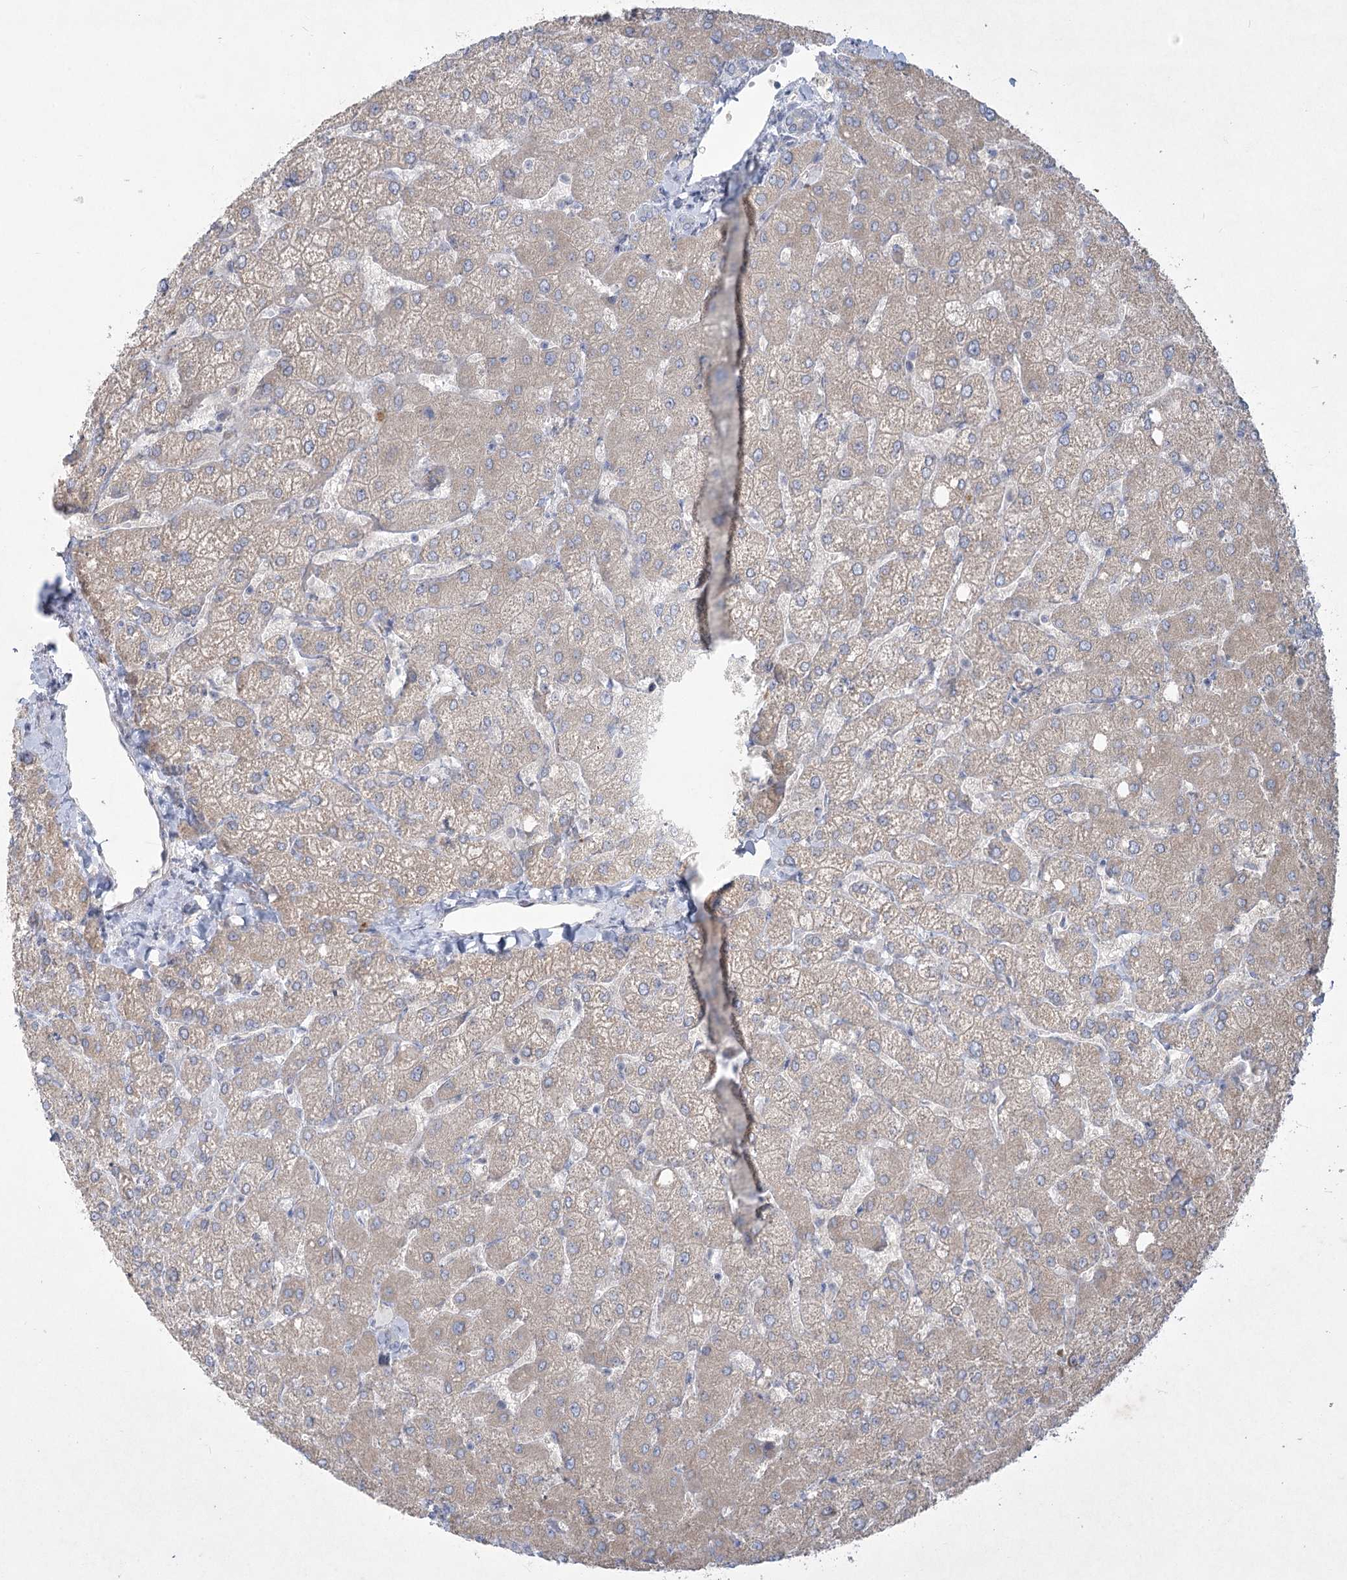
{"staining": {"intensity": "negative", "quantity": "none", "location": "none"}, "tissue": "liver", "cell_type": "Cholangiocytes", "image_type": "normal", "snomed": [{"axis": "morphology", "description": "Normal tissue, NOS"}, {"axis": "topography", "description": "Liver"}], "caption": "High magnification brightfield microscopy of unremarkable liver stained with DAB (brown) and counterstained with hematoxylin (blue): cholangiocytes show no significant positivity. Nuclei are stained in blue.", "gene": "PLA2G12A", "patient": {"sex": "female", "age": 54}}